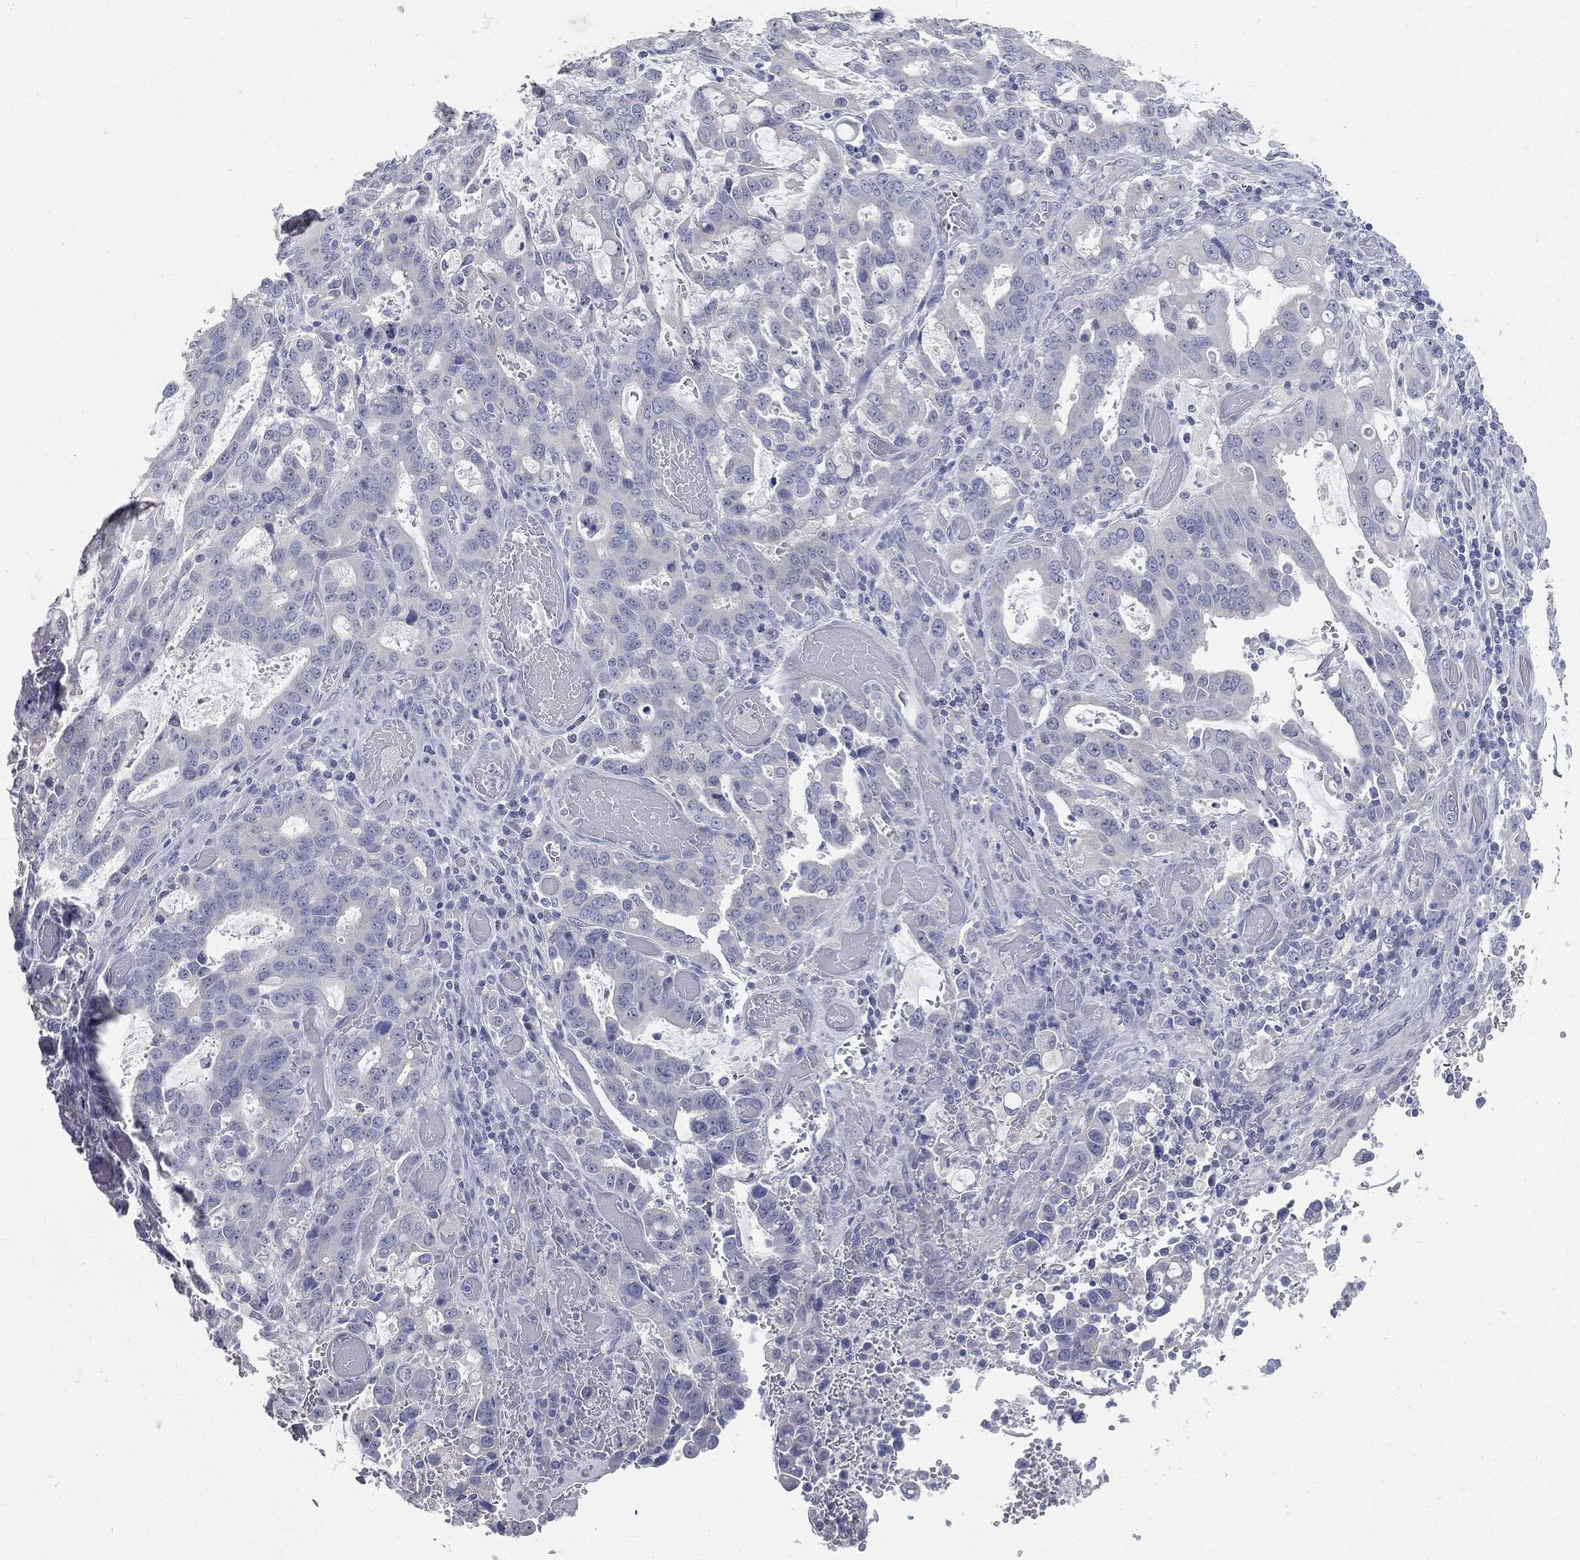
{"staining": {"intensity": "negative", "quantity": "none", "location": "none"}, "tissue": "stomach cancer", "cell_type": "Tumor cells", "image_type": "cancer", "snomed": [{"axis": "morphology", "description": "Adenocarcinoma, NOS"}, {"axis": "topography", "description": "Stomach, upper"}, {"axis": "topography", "description": "Stomach"}], "caption": "There is no significant positivity in tumor cells of adenocarcinoma (stomach).", "gene": "CUZD1", "patient": {"sex": "male", "age": 62}}